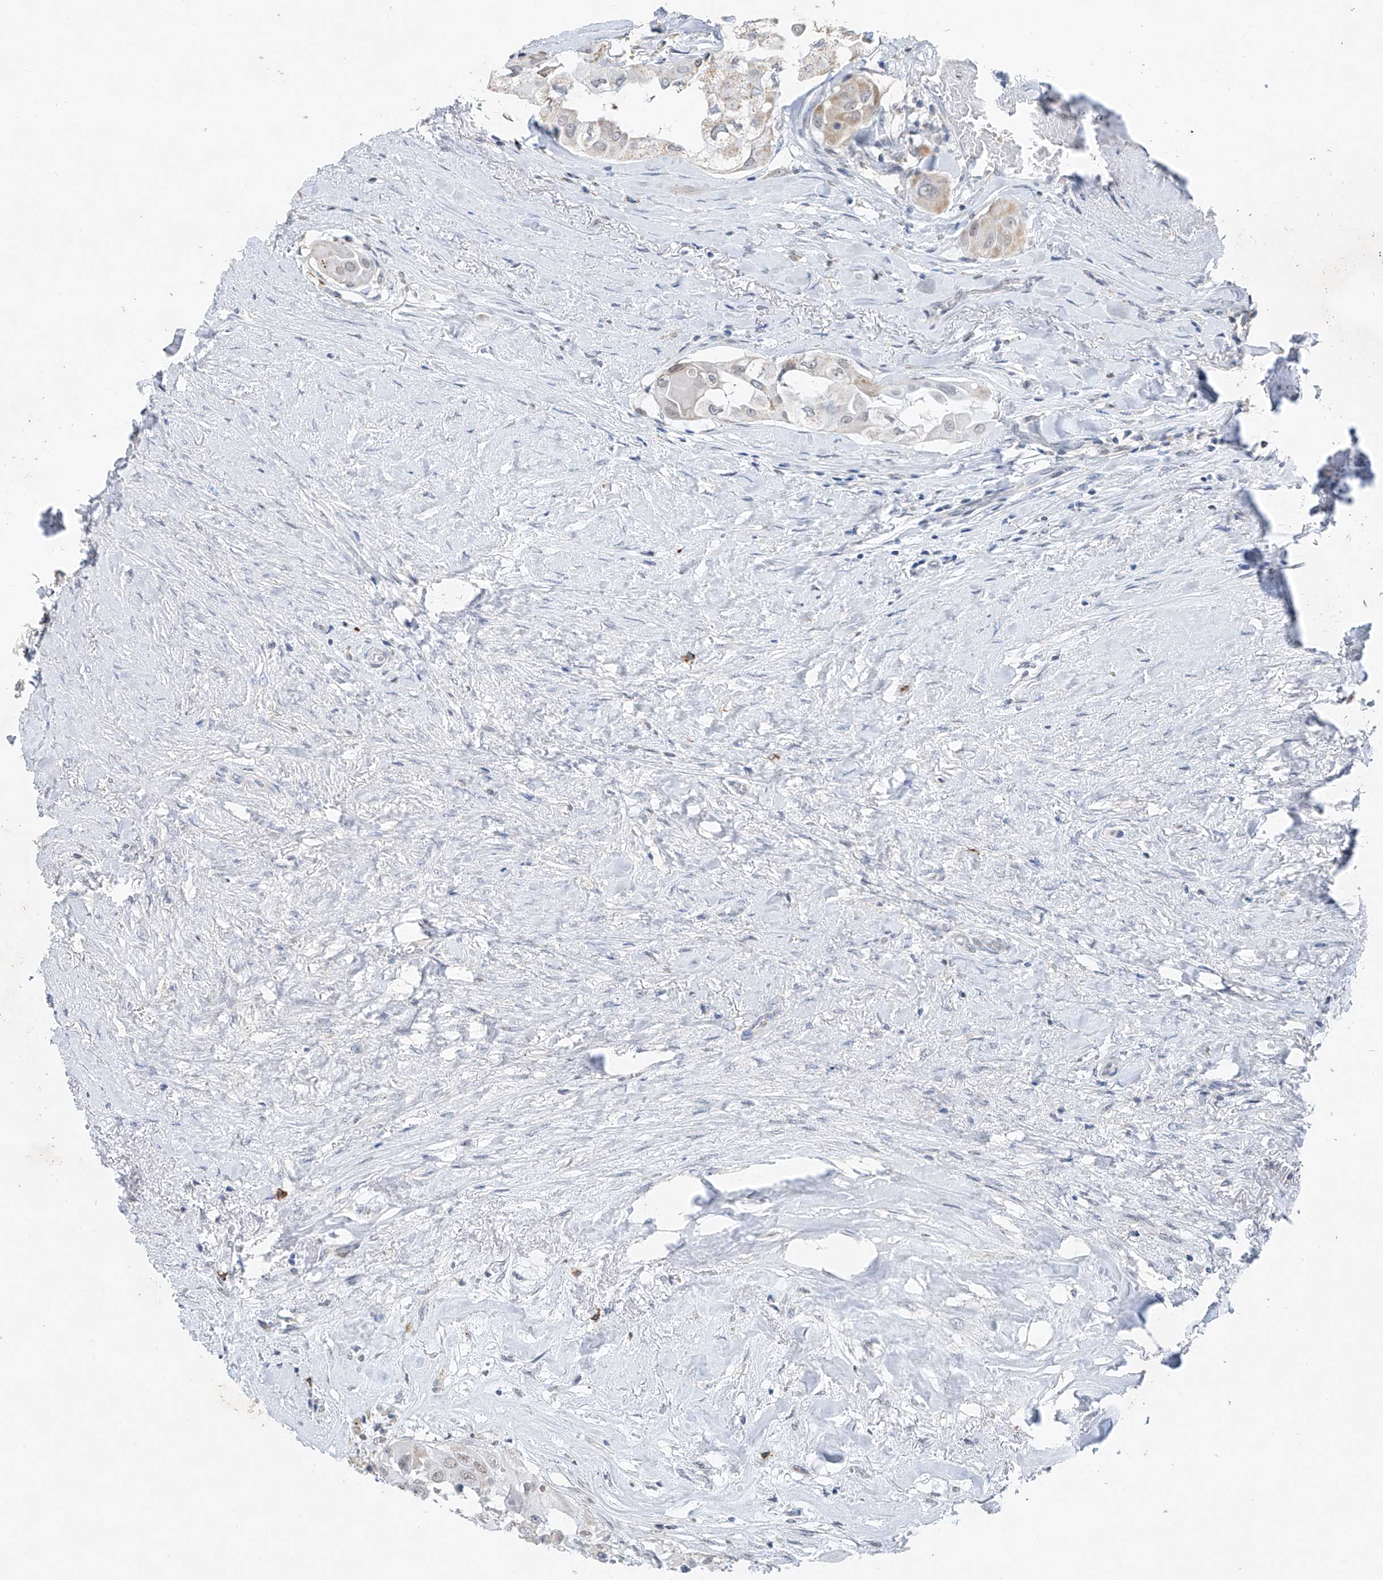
{"staining": {"intensity": "weak", "quantity": "25%-75%", "location": "cytoplasmic/membranous"}, "tissue": "thyroid cancer", "cell_type": "Tumor cells", "image_type": "cancer", "snomed": [{"axis": "morphology", "description": "Papillary adenocarcinoma, NOS"}, {"axis": "topography", "description": "Thyroid gland"}], "caption": "The image reveals a brown stain indicating the presence of a protein in the cytoplasmic/membranous of tumor cells in thyroid cancer.", "gene": "KLF15", "patient": {"sex": "female", "age": 59}}